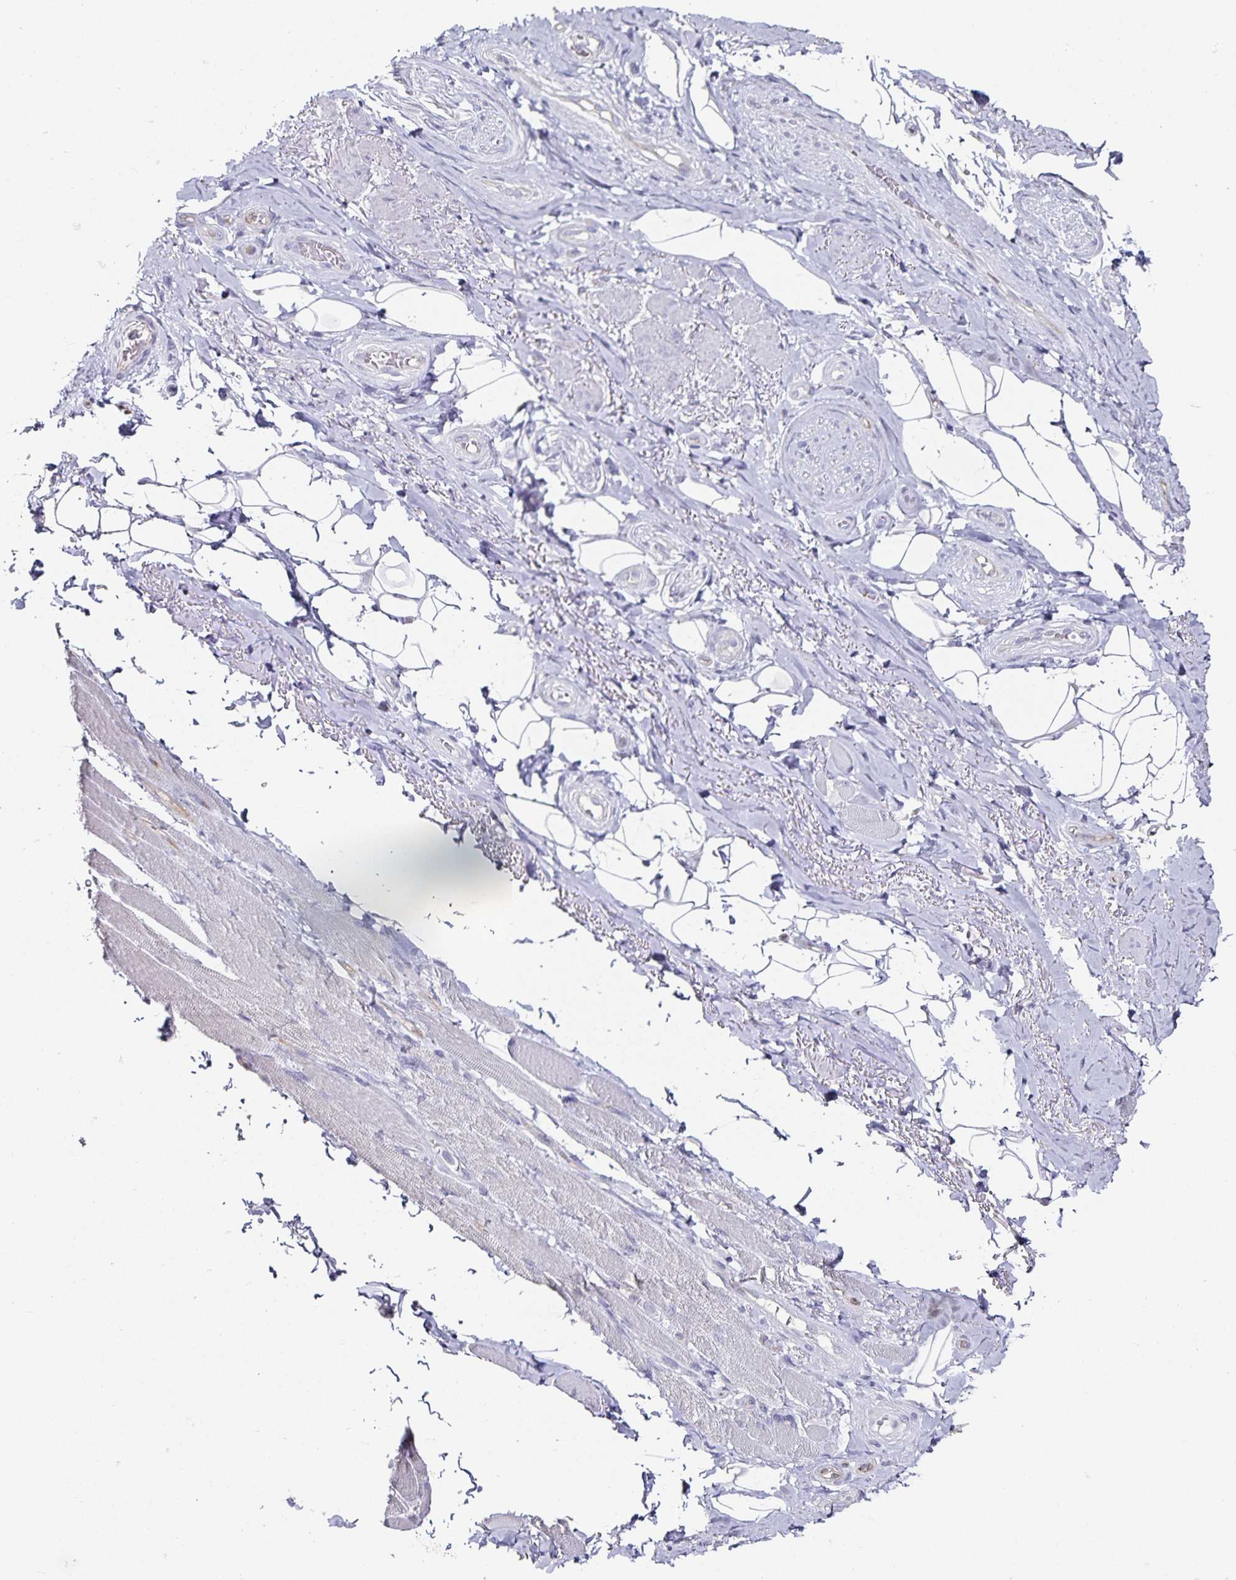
{"staining": {"intensity": "negative", "quantity": "none", "location": "none"}, "tissue": "adipose tissue", "cell_type": "Adipocytes", "image_type": "normal", "snomed": [{"axis": "morphology", "description": "Normal tissue, NOS"}, {"axis": "topography", "description": "Anal"}, {"axis": "topography", "description": "Peripheral nerve tissue"}], "caption": "Immunohistochemical staining of benign adipose tissue exhibits no significant positivity in adipocytes. (Brightfield microscopy of DAB immunohistochemistry at high magnification).", "gene": "PODXL", "patient": {"sex": "male", "age": 53}}